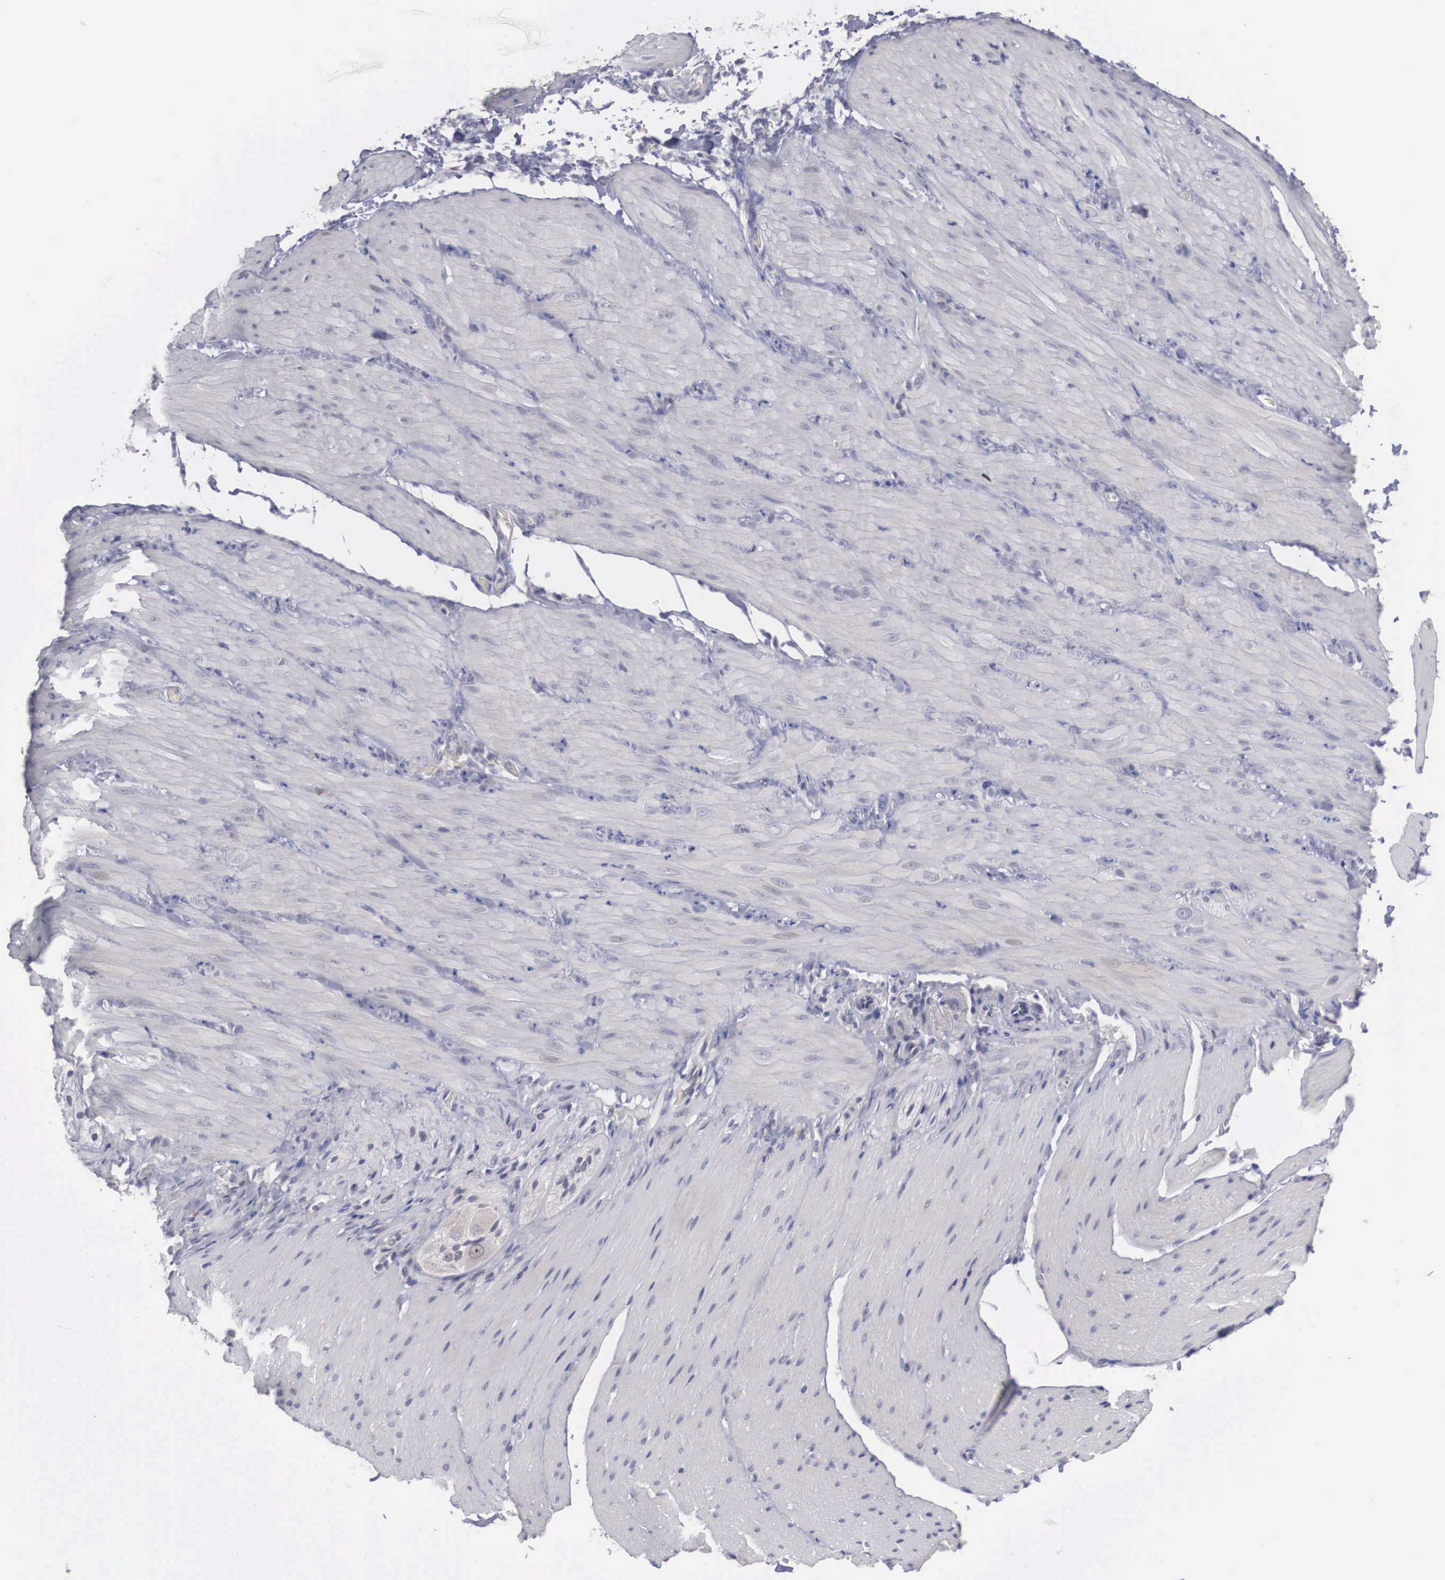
{"staining": {"intensity": "negative", "quantity": "none", "location": "none"}, "tissue": "smooth muscle", "cell_type": "Smooth muscle cells", "image_type": "normal", "snomed": [{"axis": "morphology", "description": "Normal tissue, NOS"}, {"axis": "topography", "description": "Duodenum"}], "caption": "Immunohistochemical staining of benign smooth muscle displays no significant expression in smooth muscle cells.", "gene": "WDR89", "patient": {"sex": "male", "age": 63}}